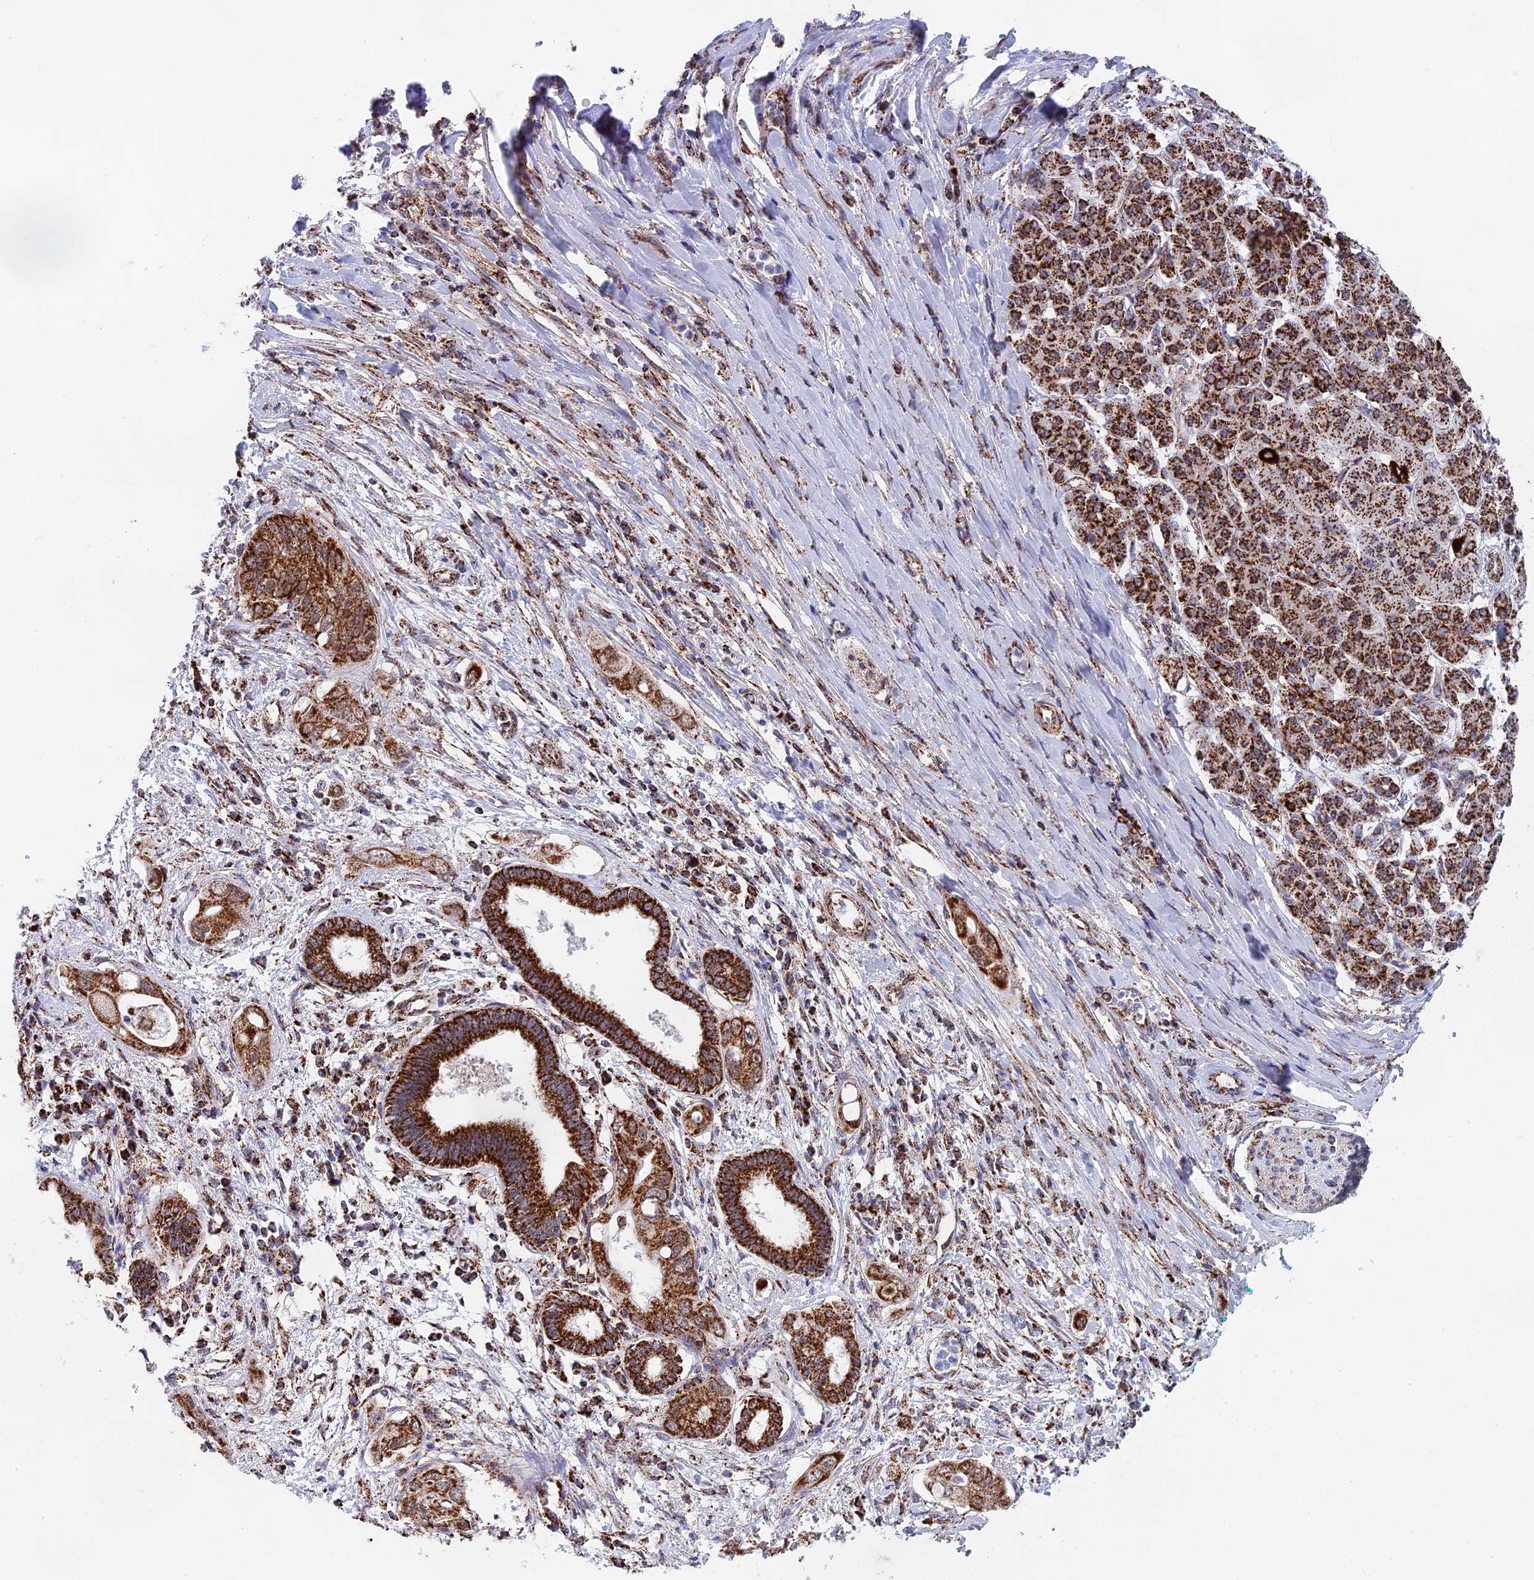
{"staining": {"intensity": "strong", "quantity": ">75%", "location": "cytoplasmic/membranous"}, "tissue": "pancreatic cancer", "cell_type": "Tumor cells", "image_type": "cancer", "snomed": [{"axis": "morphology", "description": "Inflammation, NOS"}, {"axis": "morphology", "description": "Adenocarcinoma, NOS"}, {"axis": "topography", "description": "Pancreas"}], "caption": "This micrograph shows IHC staining of pancreatic adenocarcinoma, with high strong cytoplasmic/membranous expression in about >75% of tumor cells.", "gene": "CDC16", "patient": {"sex": "female", "age": 56}}